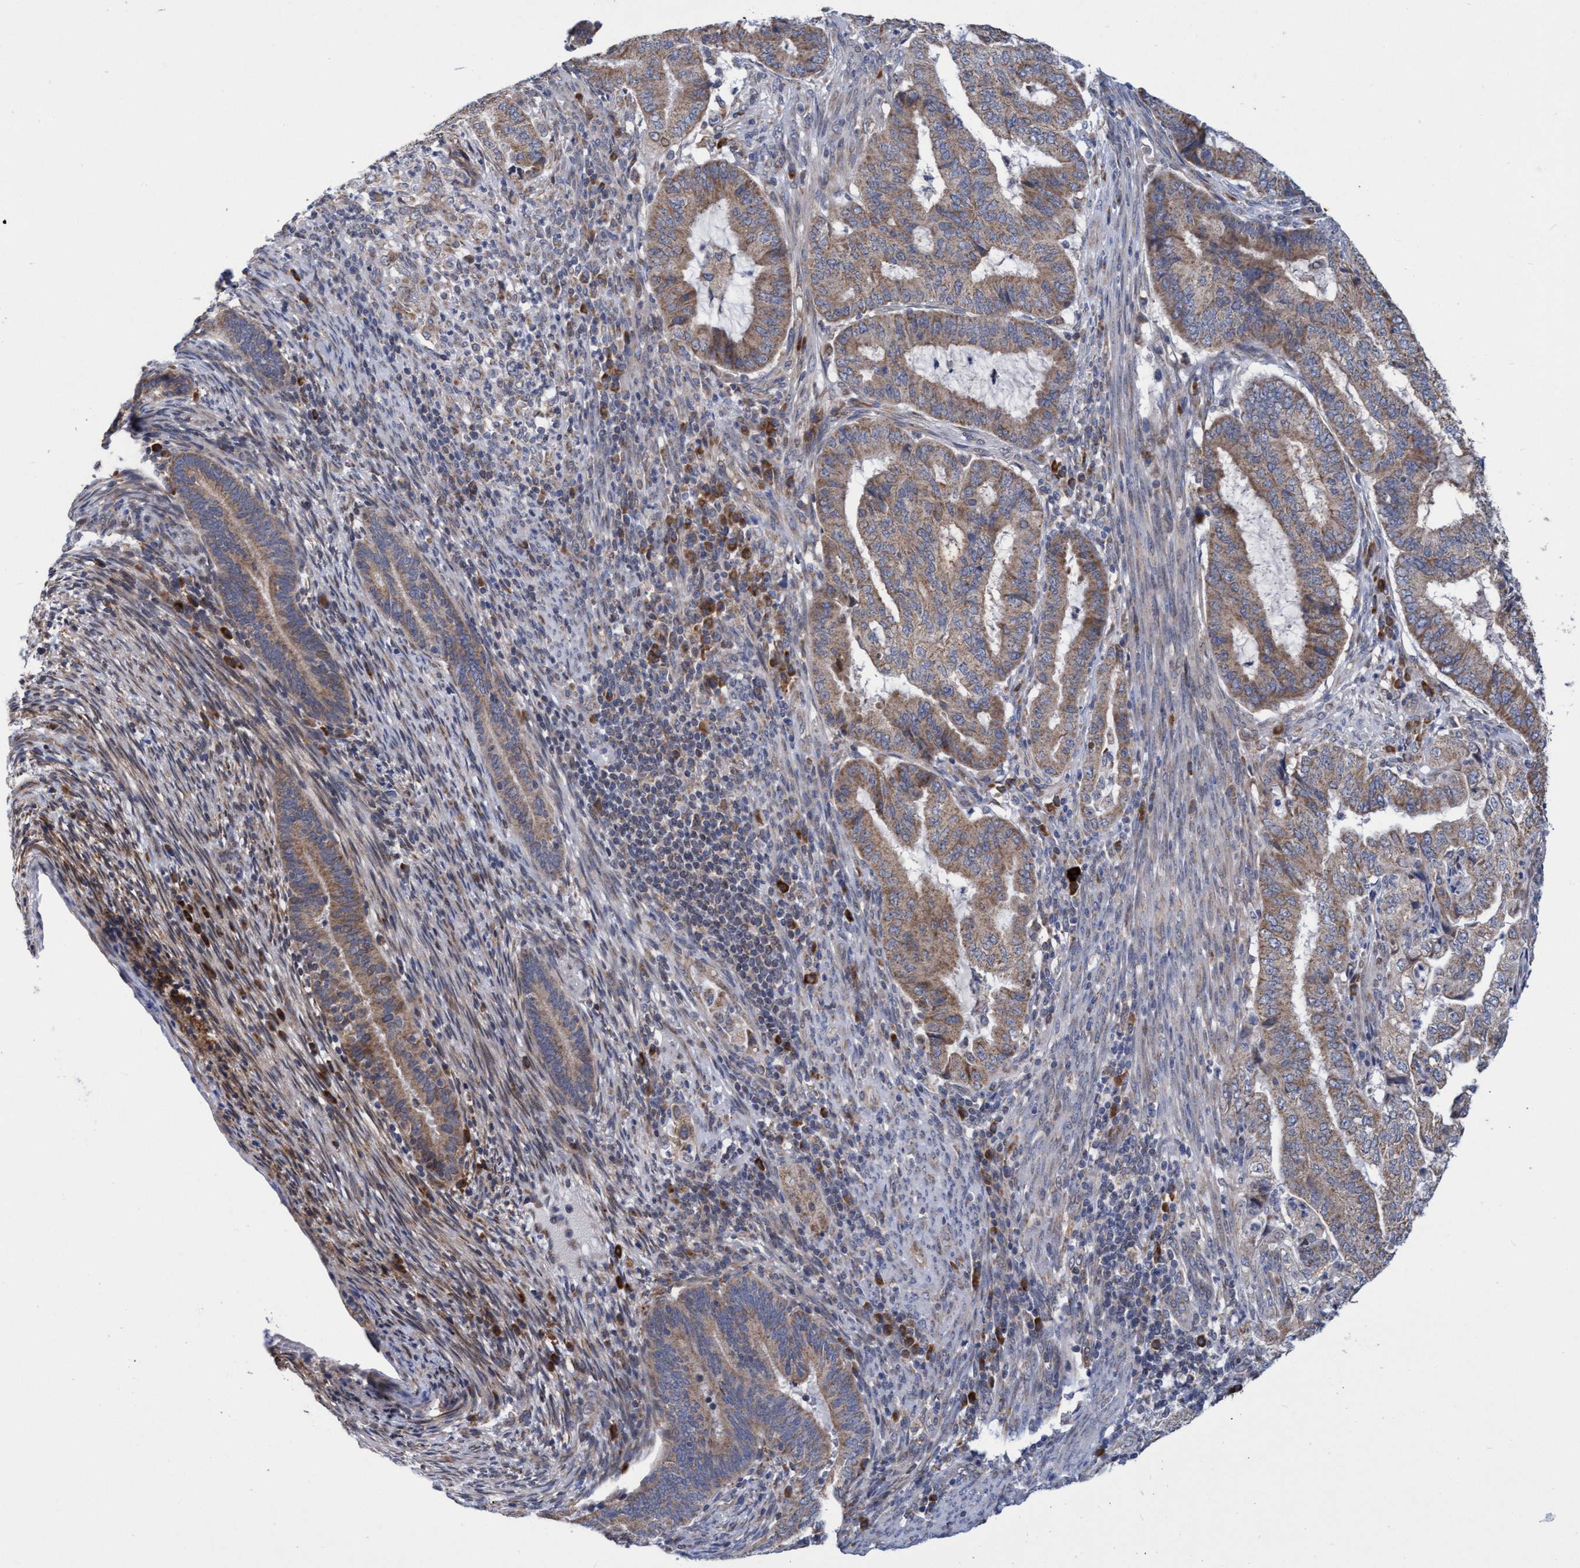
{"staining": {"intensity": "moderate", "quantity": ">75%", "location": "cytoplasmic/membranous"}, "tissue": "endometrial cancer", "cell_type": "Tumor cells", "image_type": "cancer", "snomed": [{"axis": "morphology", "description": "Adenocarcinoma, NOS"}, {"axis": "topography", "description": "Endometrium"}], "caption": "Protein analysis of endometrial cancer (adenocarcinoma) tissue demonstrates moderate cytoplasmic/membranous positivity in about >75% of tumor cells. Using DAB (brown) and hematoxylin (blue) stains, captured at high magnification using brightfield microscopy.", "gene": "NAT16", "patient": {"sex": "female", "age": 51}}